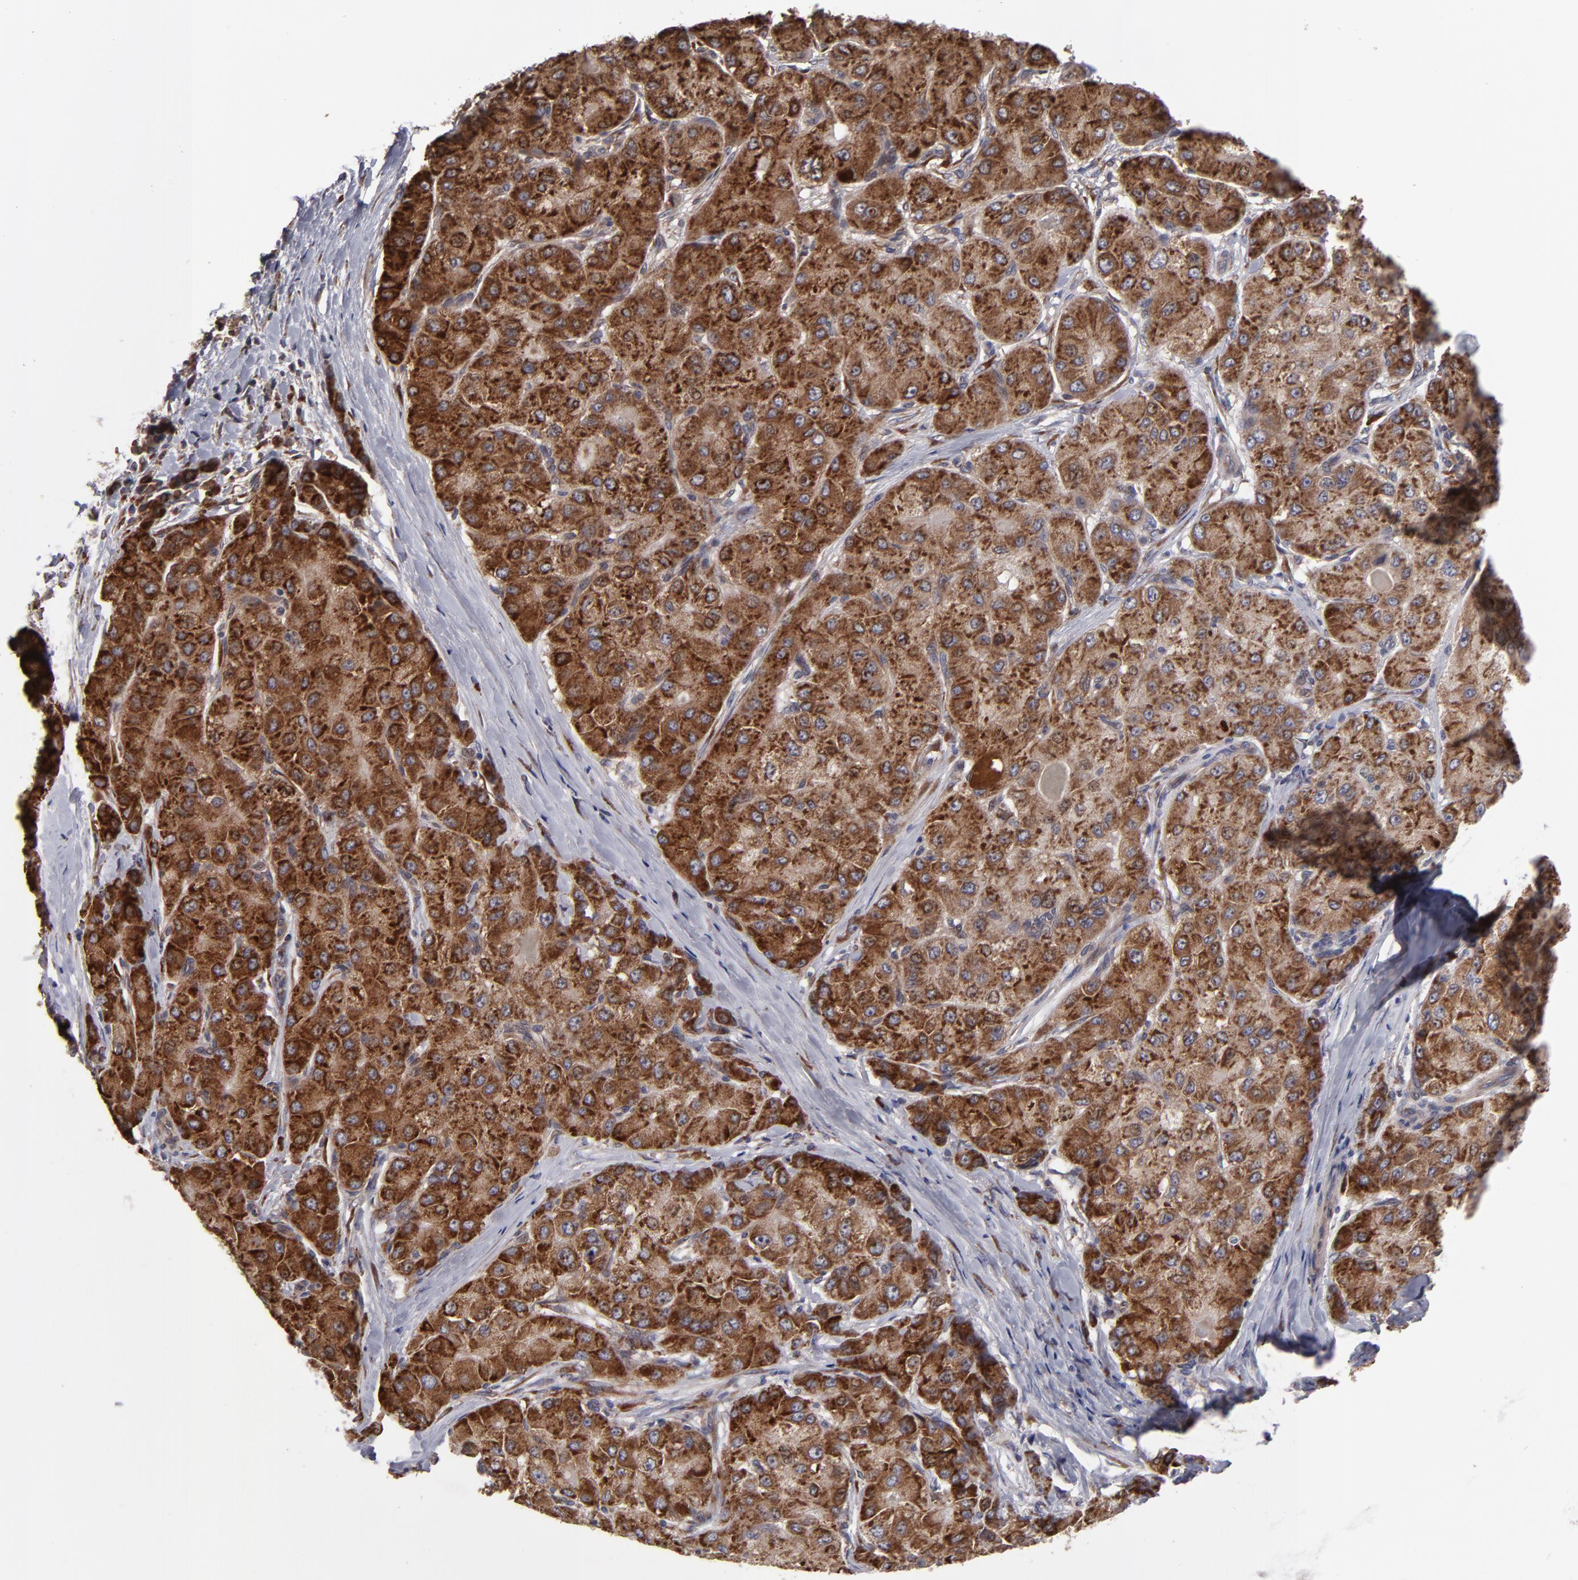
{"staining": {"intensity": "strong", "quantity": ">75%", "location": "cytoplasmic/membranous"}, "tissue": "liver cancer", "cell_type": "Tumor cells", "image_type": "cancer", "snomed": [{"axis": "morphology", "description": "Carcinoma, Hepatocellular, NOS"}, {"axis": "topography", "description": "Liver"}], "caption": "Human liver hepatocellular carcinoma stained with a brown dye displays strong cytoplasmic/membranous positive positivity in about >75% of tumor cells.", "gene": "SND1", "patient": {"sex": "male", "age": 80}}